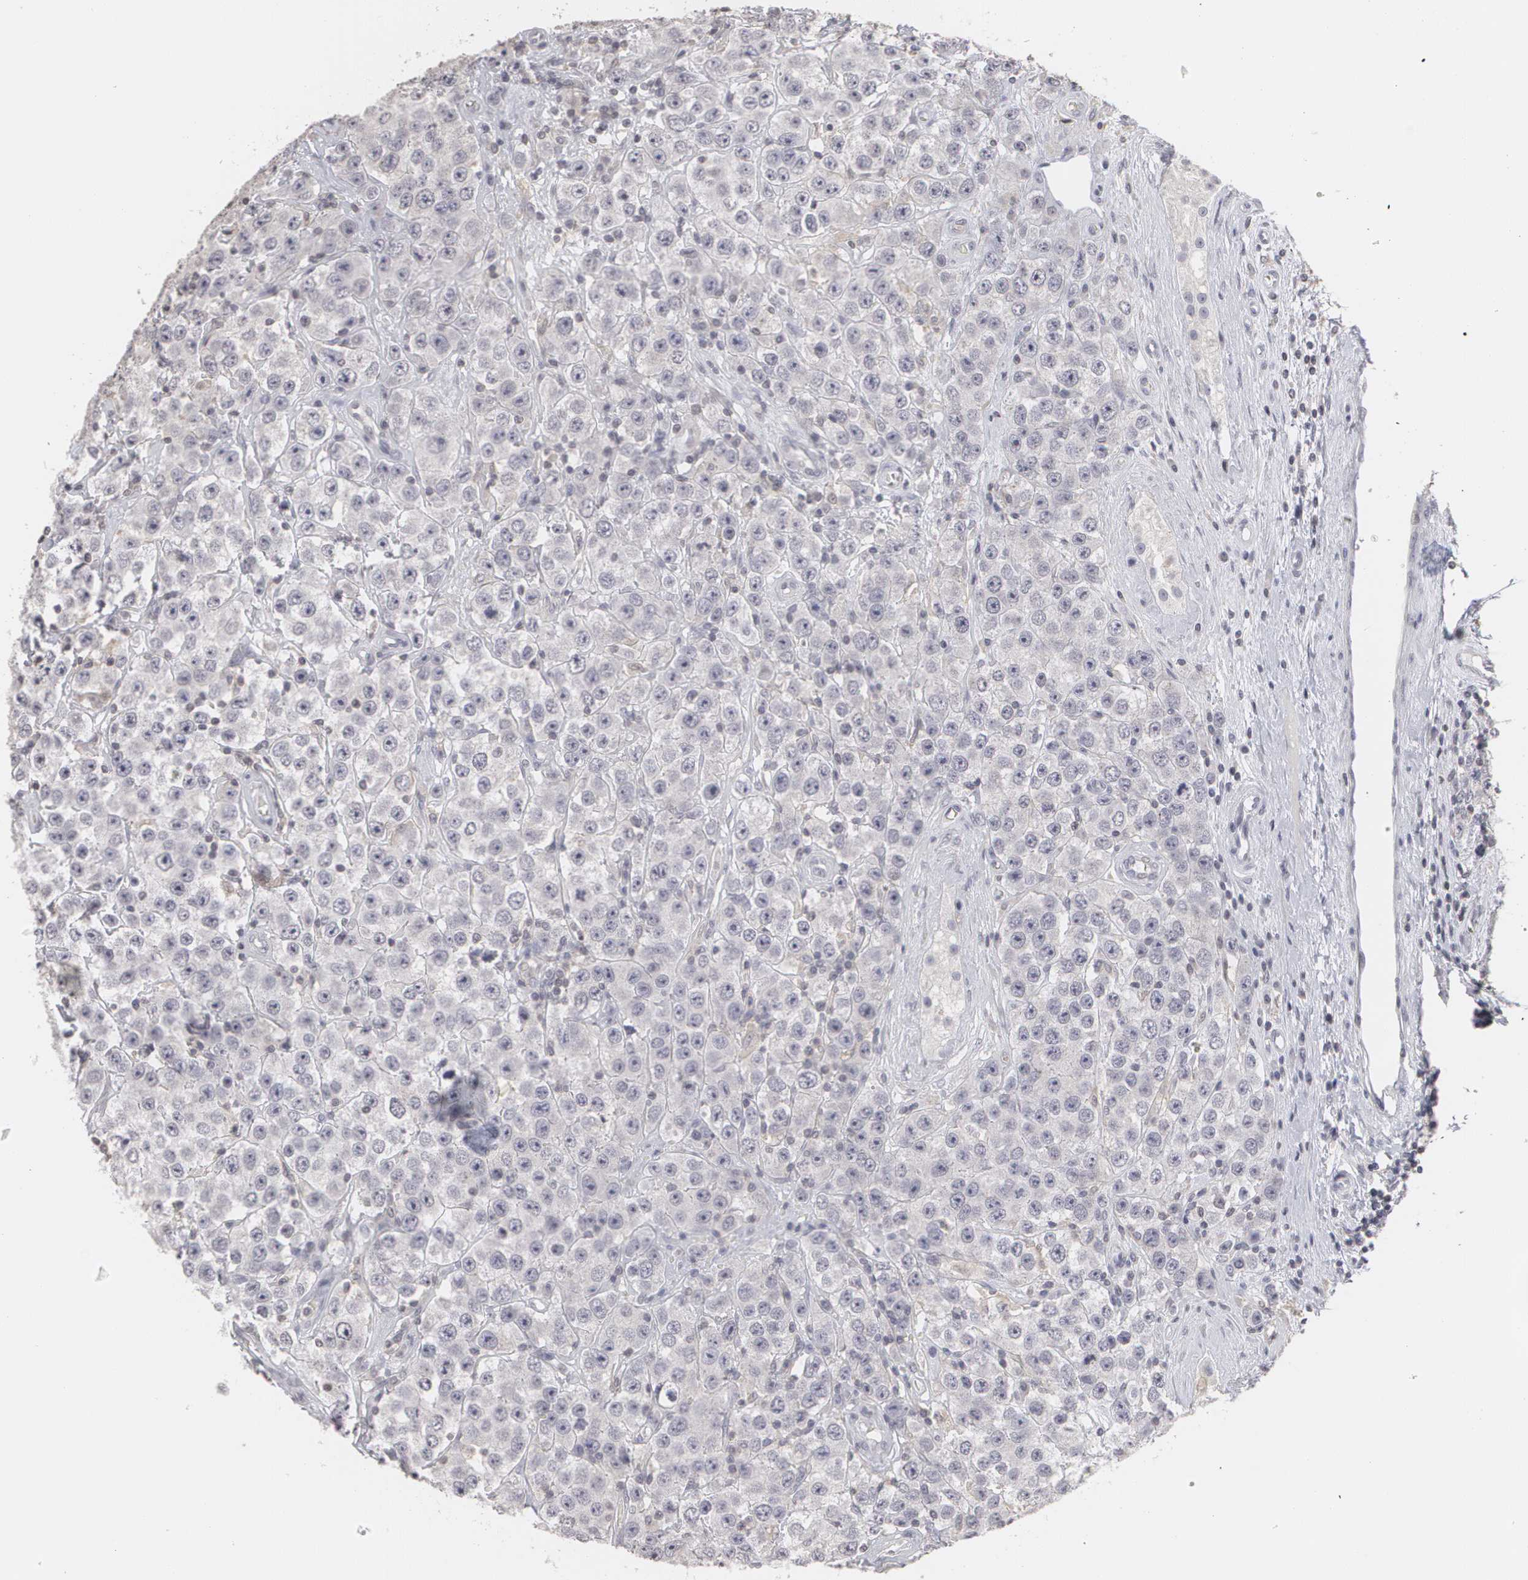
{"staining": {"intensity": "negative", "quantity": "none", "location": "none"}, "tissue": "testis cancer", "cell_type": "Tumor cells", "image_type": "cancer", "snomed": [{"axis": "morphology", "description": "Seminoma, NOS"}, {"axis": "topography", "description": "Testis"}], "caption": "Immunohistochemistry (IHC) image of testis cancer stained for a protein (brown), which shows no expression in tumor cells.", "gene": "CLDN2", "patient": {"sex": "male", "age": 52}}